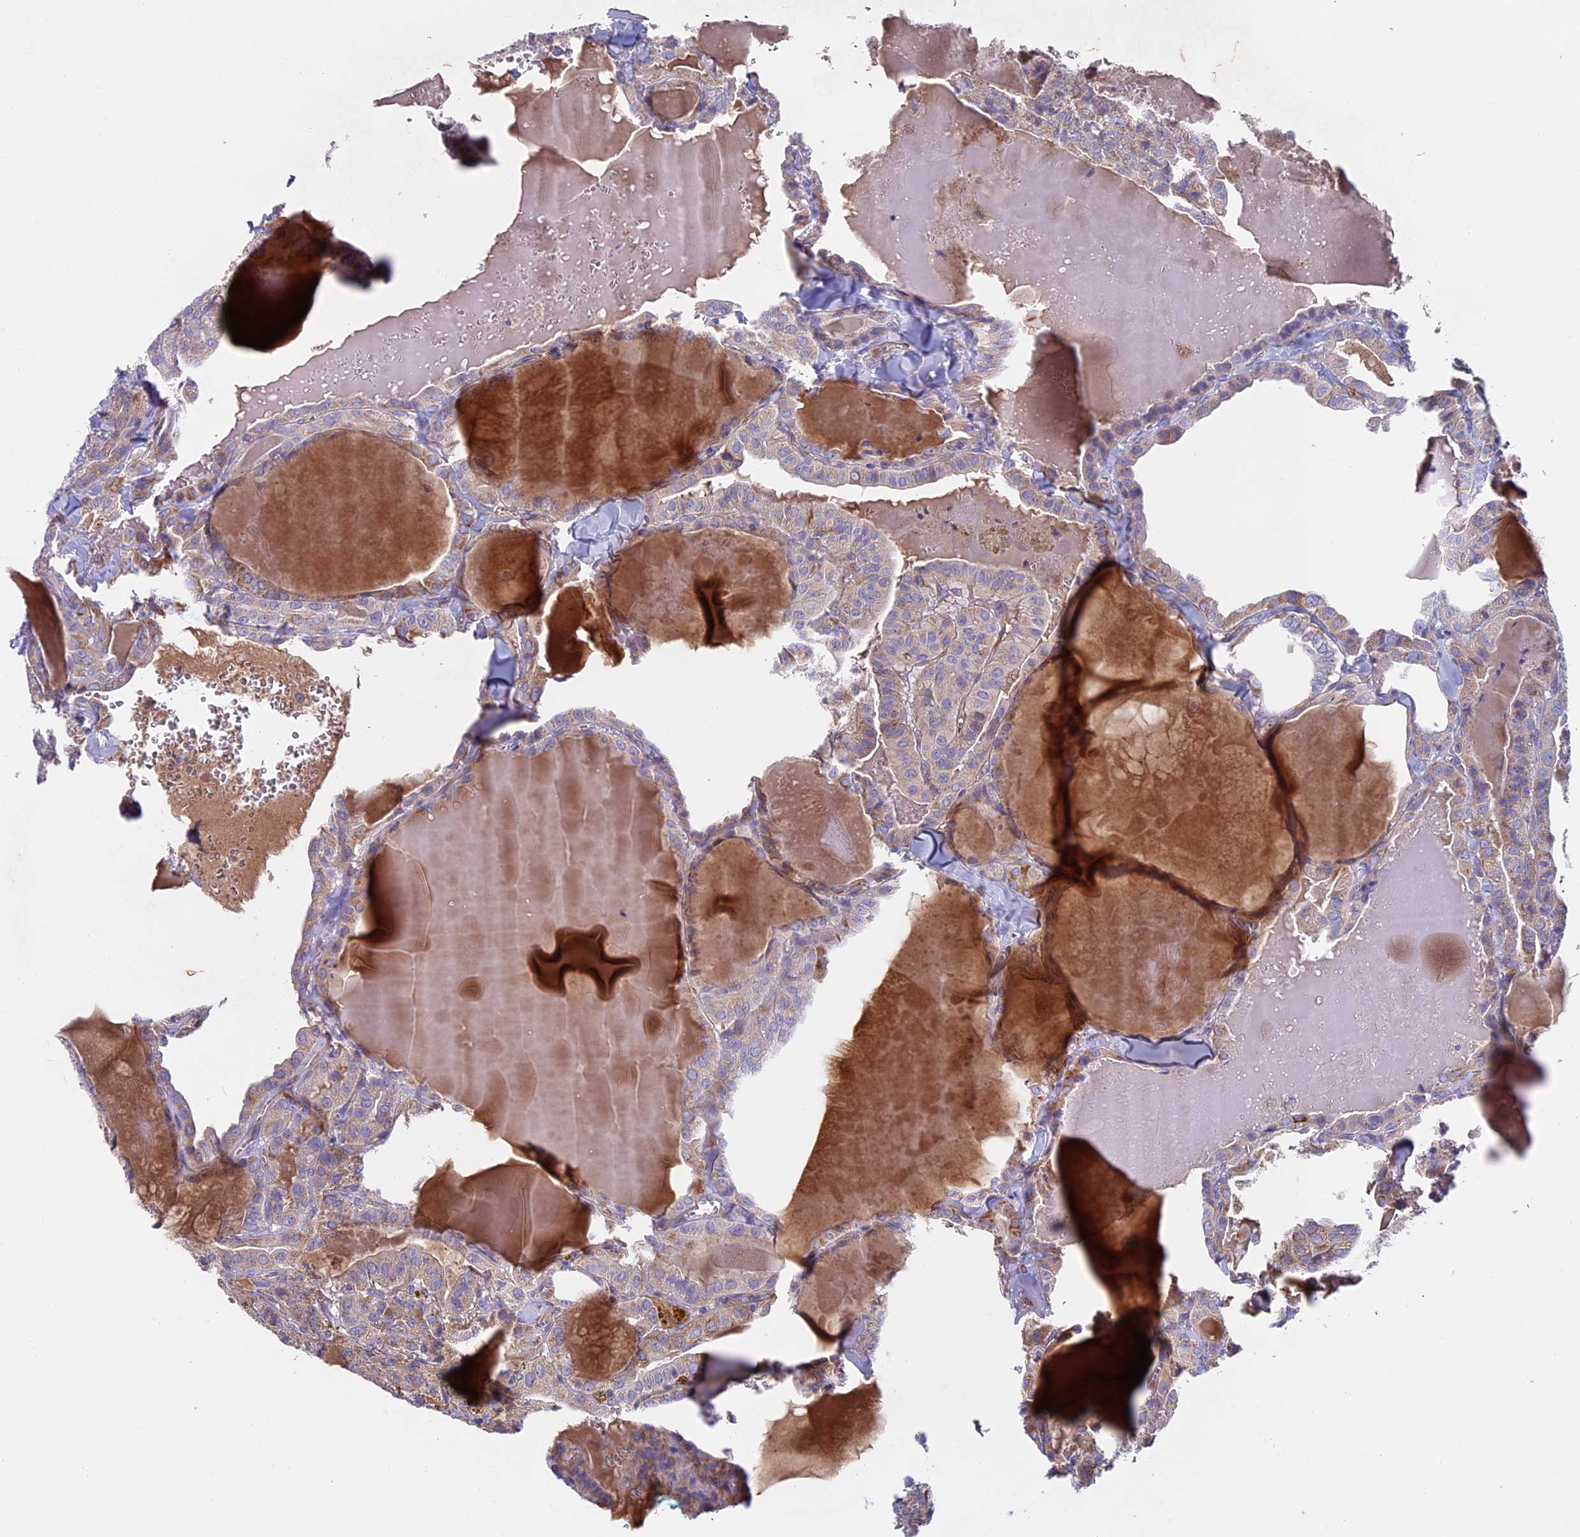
{"staining": {"intensity": "moderate", "quantity": ">75%", "location": "cytoplasmic/membranous"}, "tissue": "thyroid cancer", "cell_type": "Tumor cells", "image_type": "cancer", "snomed": [{"axis": "morphology", "description": "Papillary adenocarcinoma, NOS"}, {"axis": "topography", "description": "Thyroid gland"}], "caption": "This histopathology image exhibits thyroid papillary adenocarcinoma stained with immunohistochemistry (IHC) to label a protein in brown. The cytoplasmic/membranous of tumor cells show moderate positivity for the protein. Nuclei are counter-stained blue.", "gene": "SLC15A5", "patient": {"sex": "male", "age": 52}}